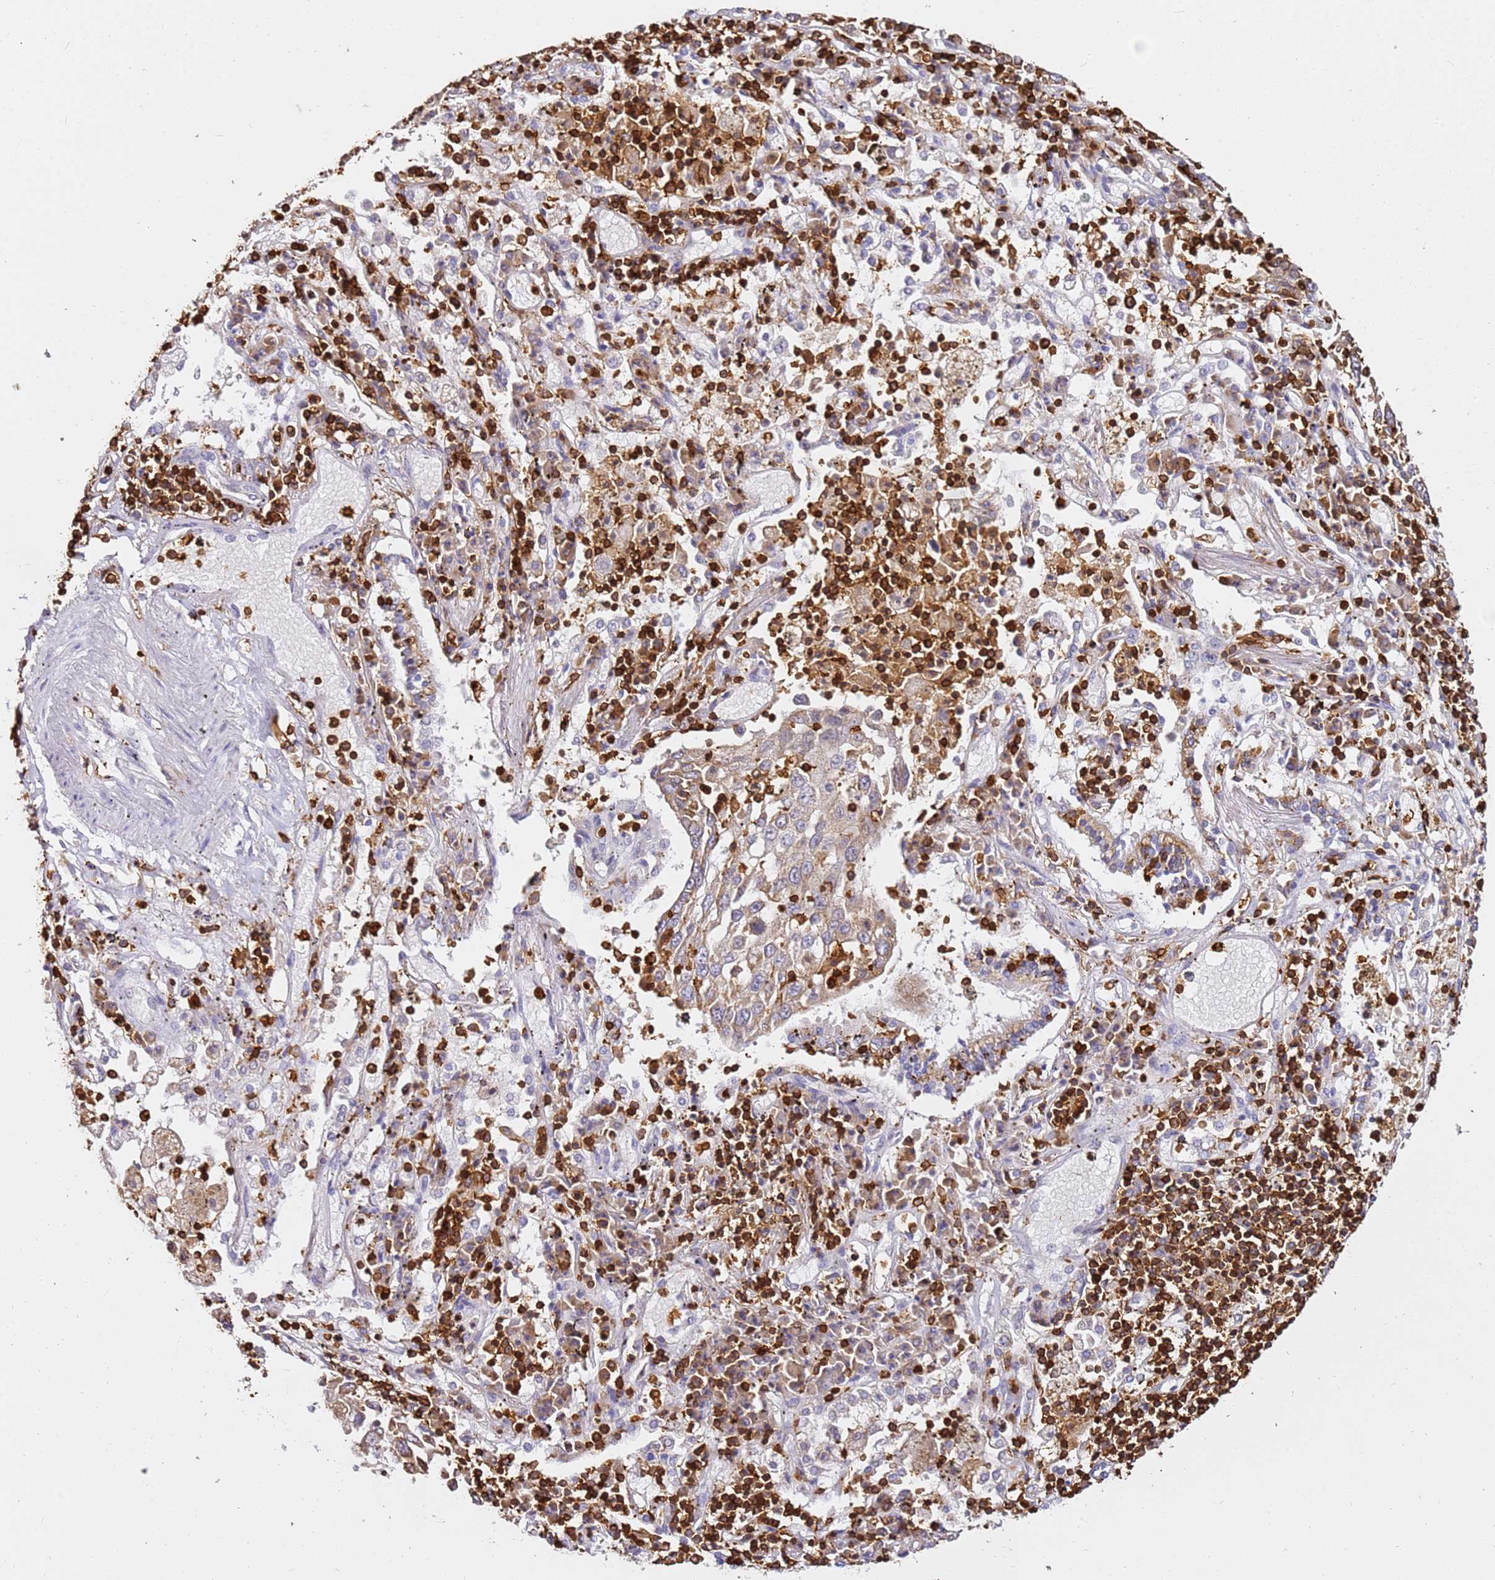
{"staining": {"intensity": "weak", "quantity": ">75%", "location": "cytoplasmic/membranous"}, "tissue": "lung cancer", "cell_type": "Tumor cells", "image_type": "cancer", "snomed": [{"axis": "morphology", "description": "Squamous cell carcinoma, NOS"}, {"axis": "topography", "description": "Lung"}], "caption": "A micrograph of human squamous cell carcinoma (lung) stained for a protein demonstrates weak cytoplasmic/membranous brown staining in tumor cells. (IHC, brightfield microscopy, high magnification).", "gene": "CORO1A", "patient": {"sex": "male", "age": 65}}